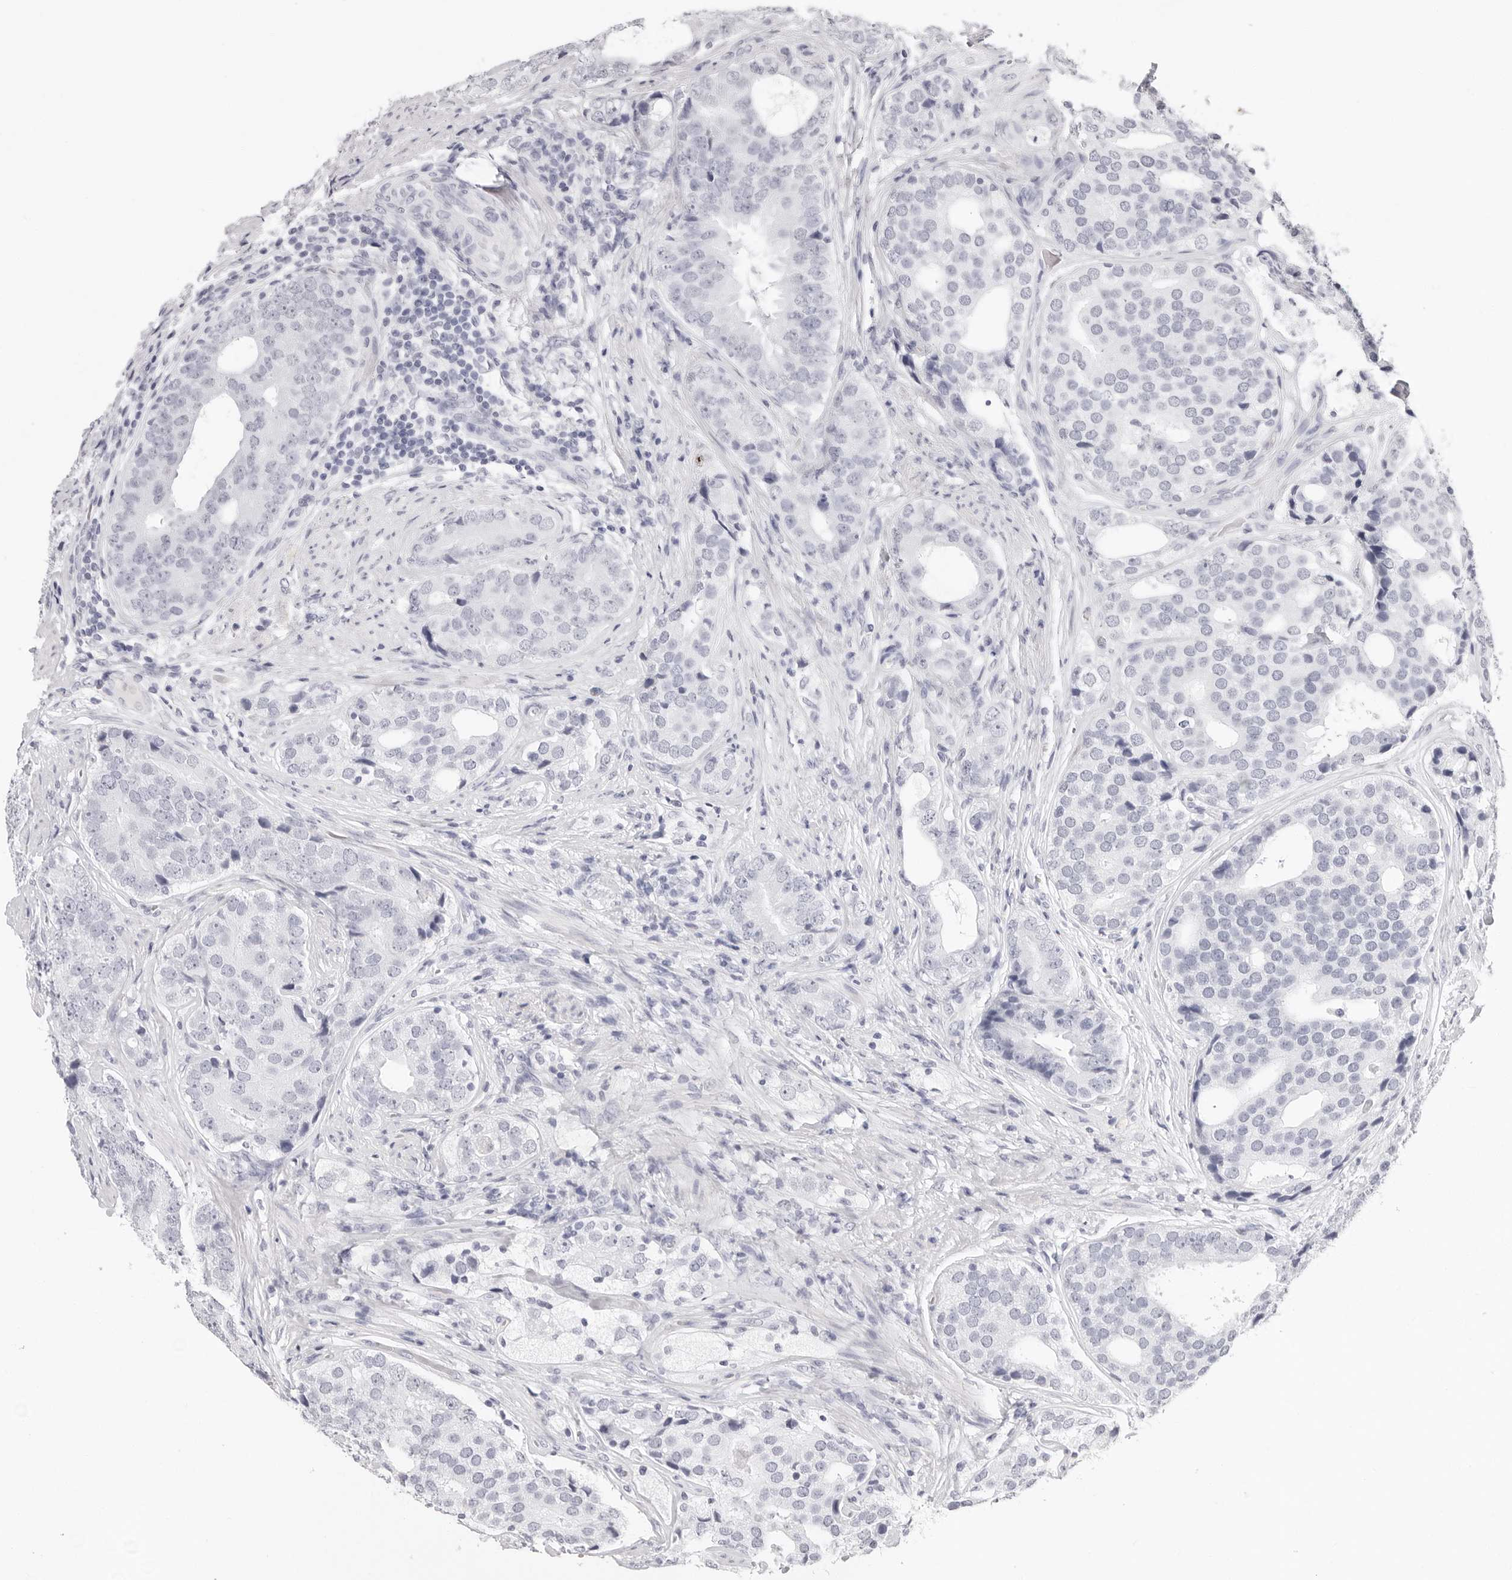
{"staining": {"intensity": "negative", "quantity": "none", "location": "none"}, "tissue": "prostate cancer", "cell_type": "Tumor cells", "image_type": "cancer", "snomed": [{"axis": "morphology", "description": "Adenocarcinoma, High grade"}, {"axis": "topography", "description": "Prostate"}], "caption": "The photomicrograph exhibits no staining of tumor cells in prostate cancer. (DAB (3,3'-diaminobenzidine) immunohistochemistry with hematoxylin counter stain).", "gene": "CST5", "patient": {"sex": "male", "age": 56}}